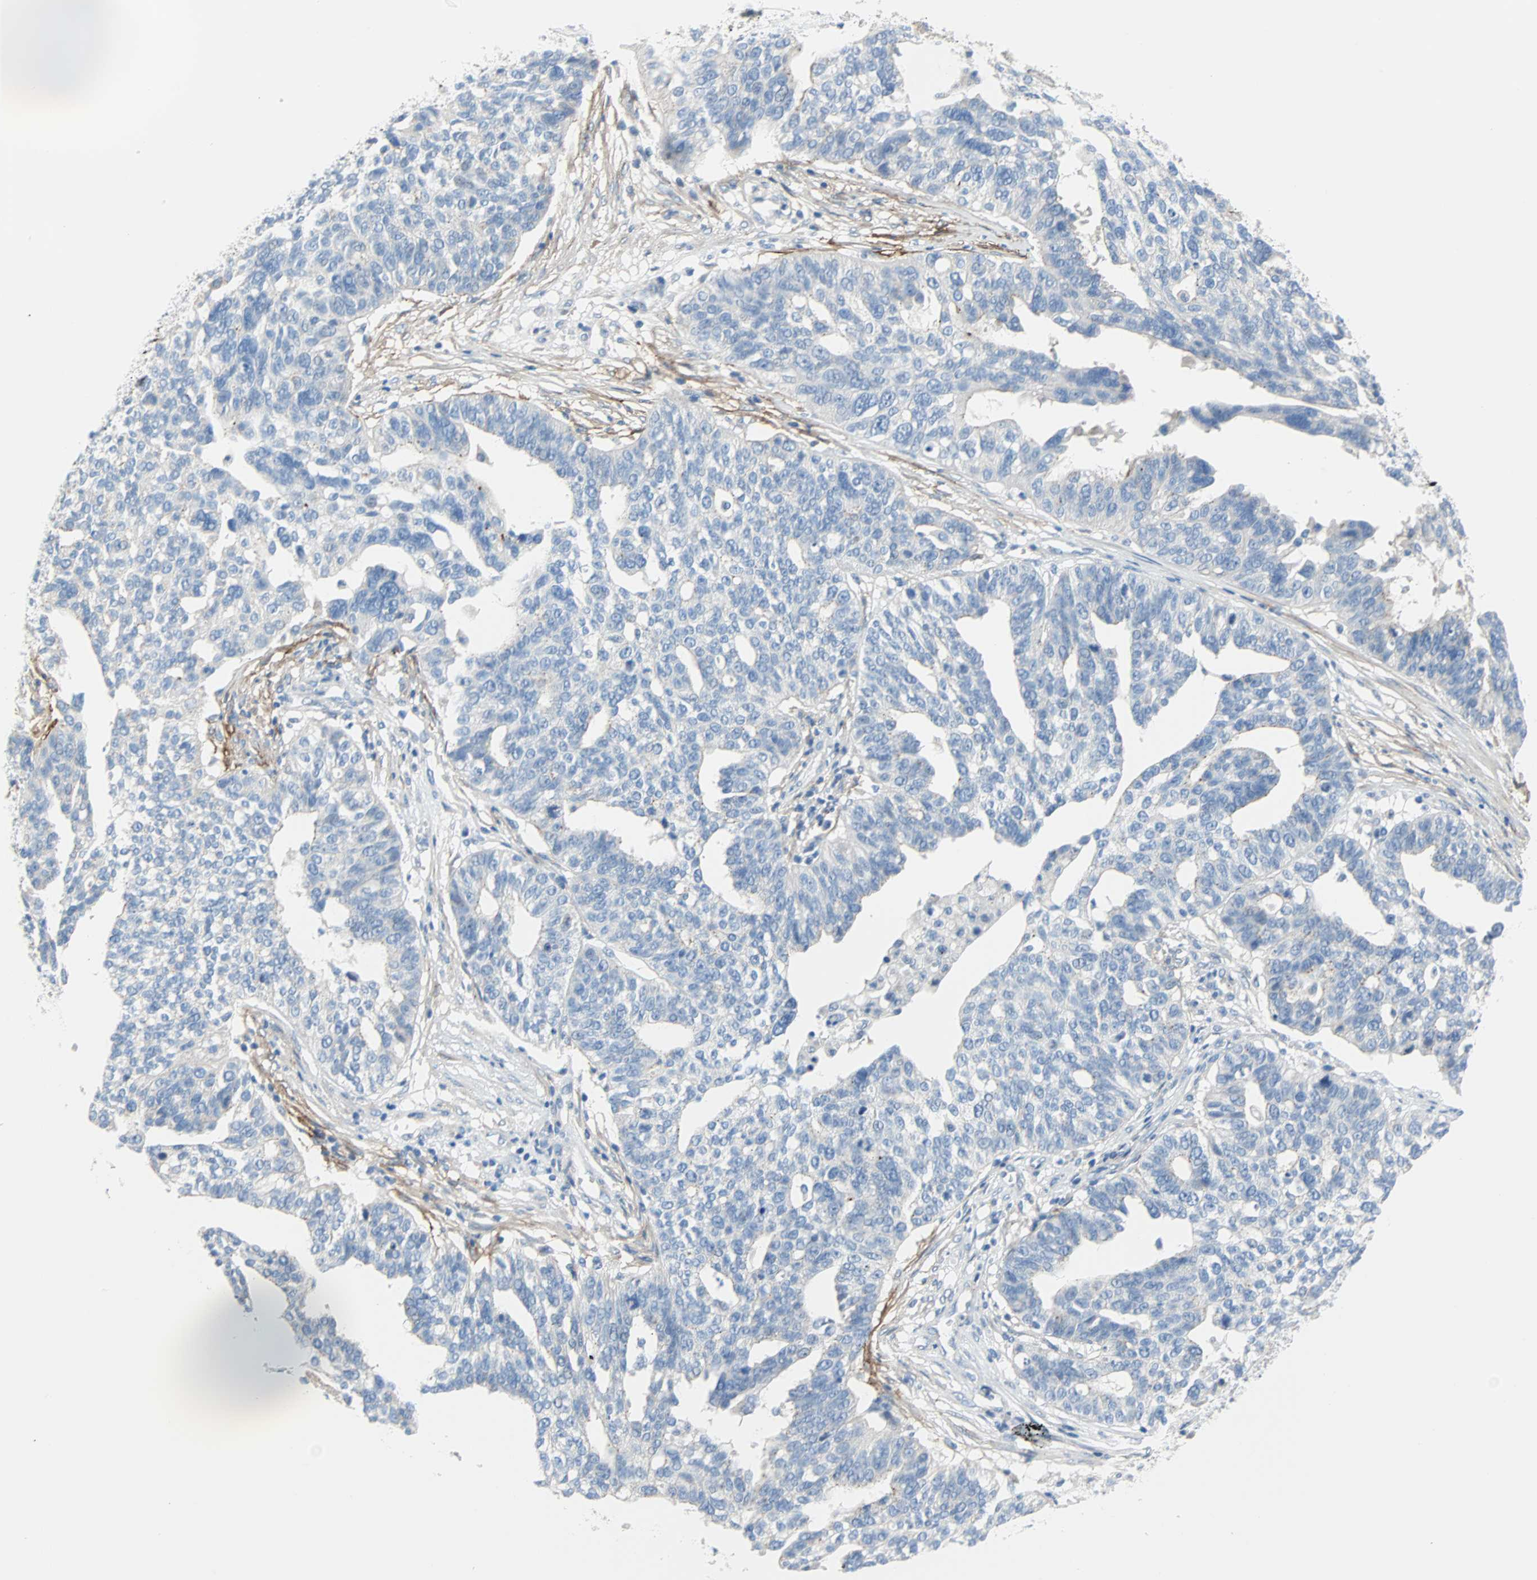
{"staining": {"intensity": "negative", "quantity": "none", "location": "none"}, "tissue": "ovarian cancer", "cell_type": "Tumor cells", "image_type": "cancer", "snomed": [{"axis": "morphology", "description": "Cystadenocarcinoma, serous, NOS"}, {"axis": "topography", "description": "Ovary"}], "caption": "There is no significant positivity in tumor cells of serous cystadenocarcinoma (ovarian).", "gene": "PDPN", "patient": {"sex": "female", "age": 59}}